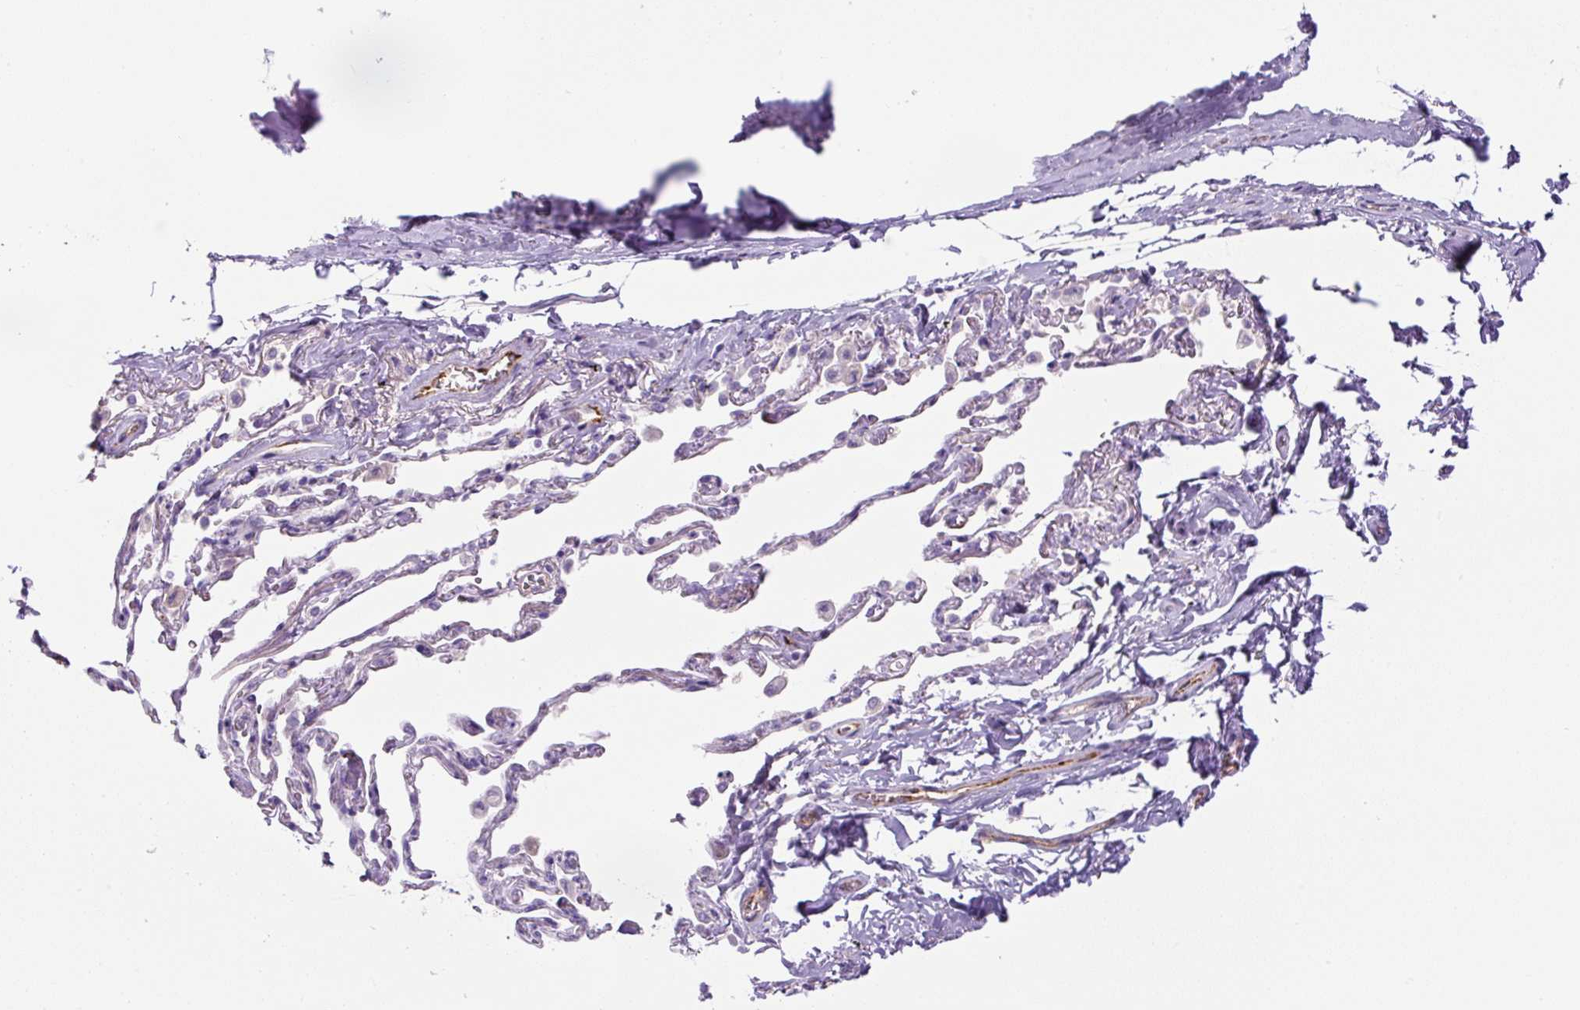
{"staining": {"intensity": "negative", "quantity": "none", "location": "none"}, "tissue": "bronchus", "cell_type": "Respiratory epithelial cells", "image_type": "normal", "snomed": [{"axis": "morphology", "description": "Normal tissue, NOS"}, {"axis": "topography", "description": "Bronchus"}], "caption": "A high-resolution photomicrograph shows immunohistochemistry staining of normal bronchus, which shows no significant positivity in respiratory epithelial cells.", "gene": "RSPO4", "patient": {"sex": "male", "age": 70}}